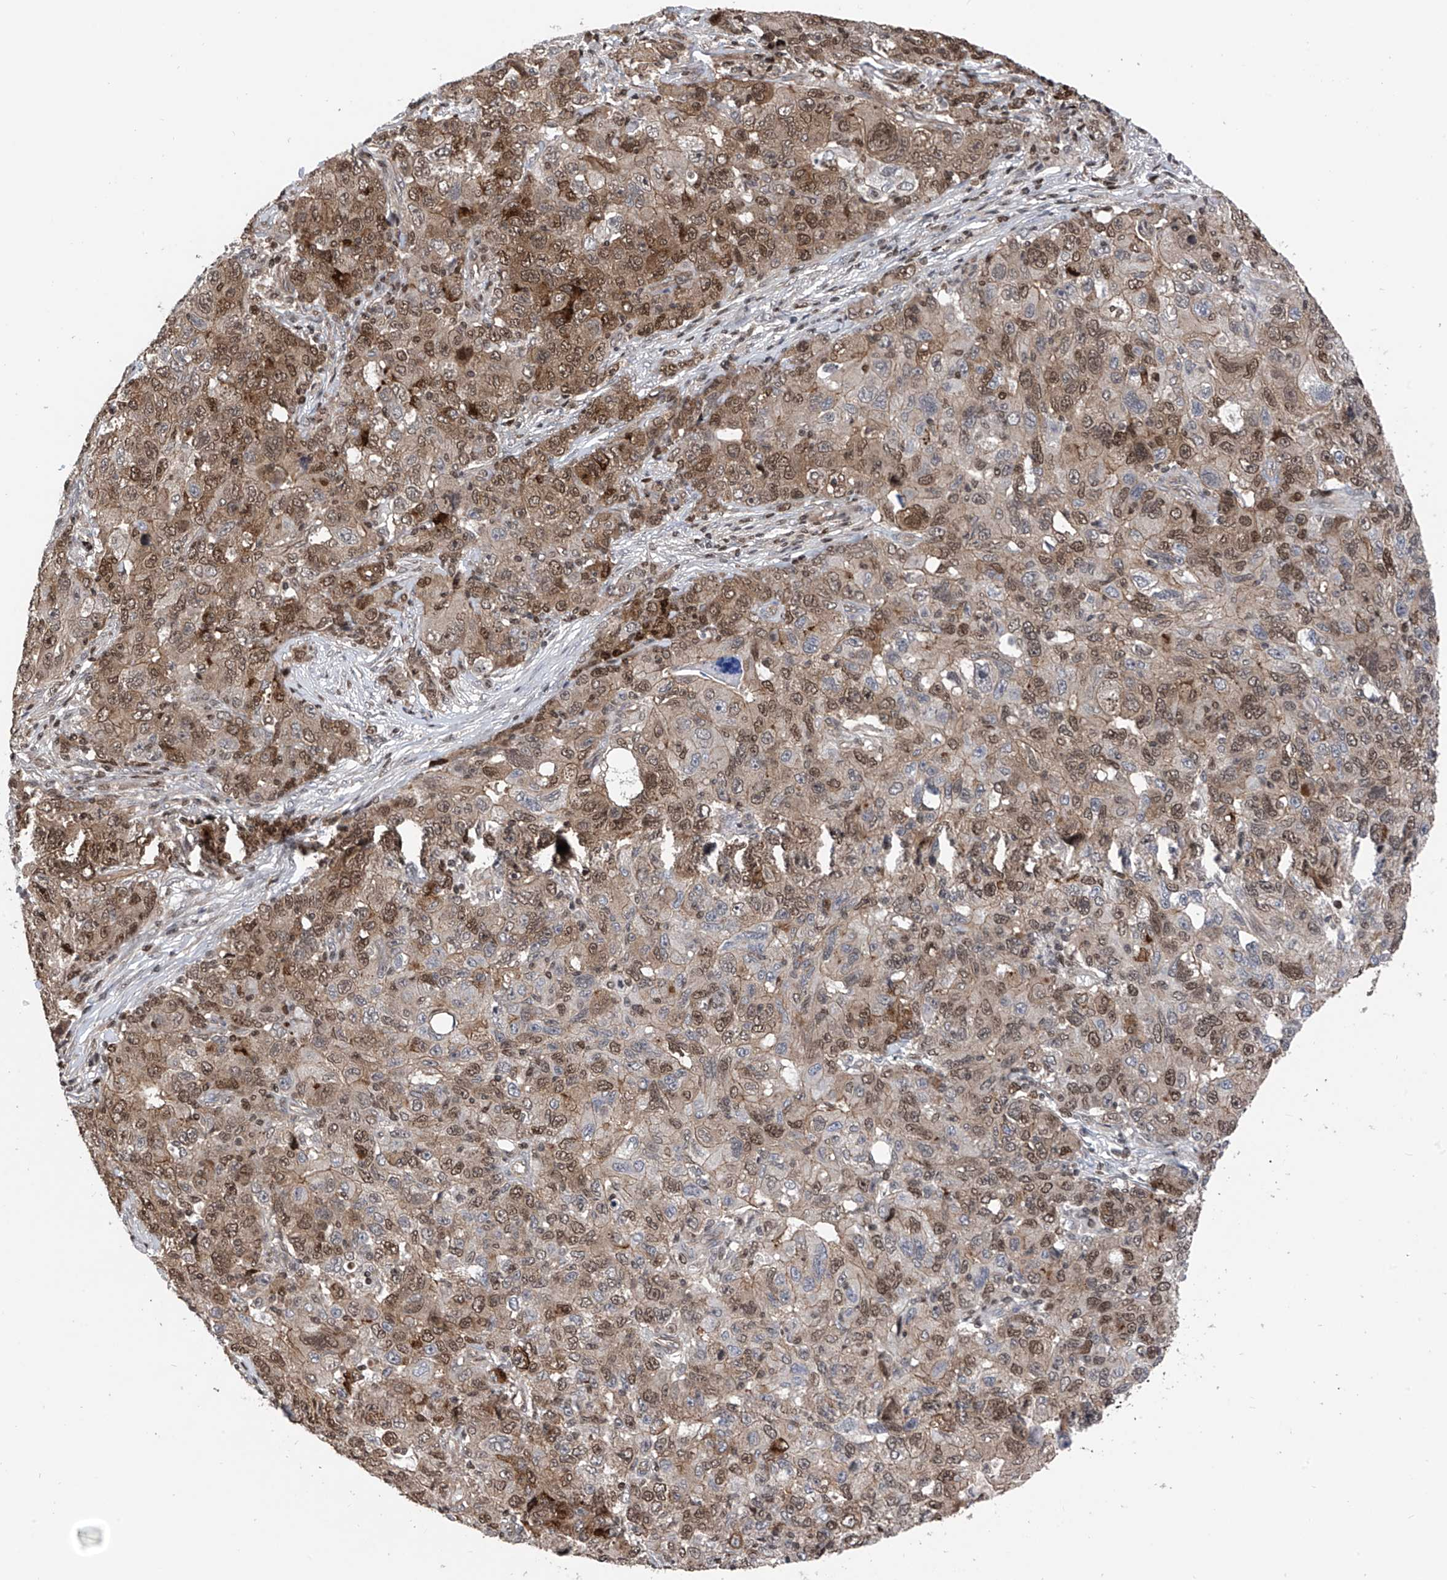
{"staining": {"intensity": "moderate", "quantity": "25%-75%", "location": "cytoplasmic/membranous,nuclear"}, "tissue": "ovarian cancer", "cell_type": "Tumor cells", "image_type": "cancer", "snomed": [{"axis": "morphology", "description": "Carcinoma, endometroid"}, {"axis": "topography", "description": "Ovary"}], "caption": "Tumor cells reveal moderate cytoplasmic/membranous and nuclear staining in approximately 25%-75% of cells in ovarian cancer.", "gene": "DNAJC9", "patient": {"sex": "female", "age": 42}}